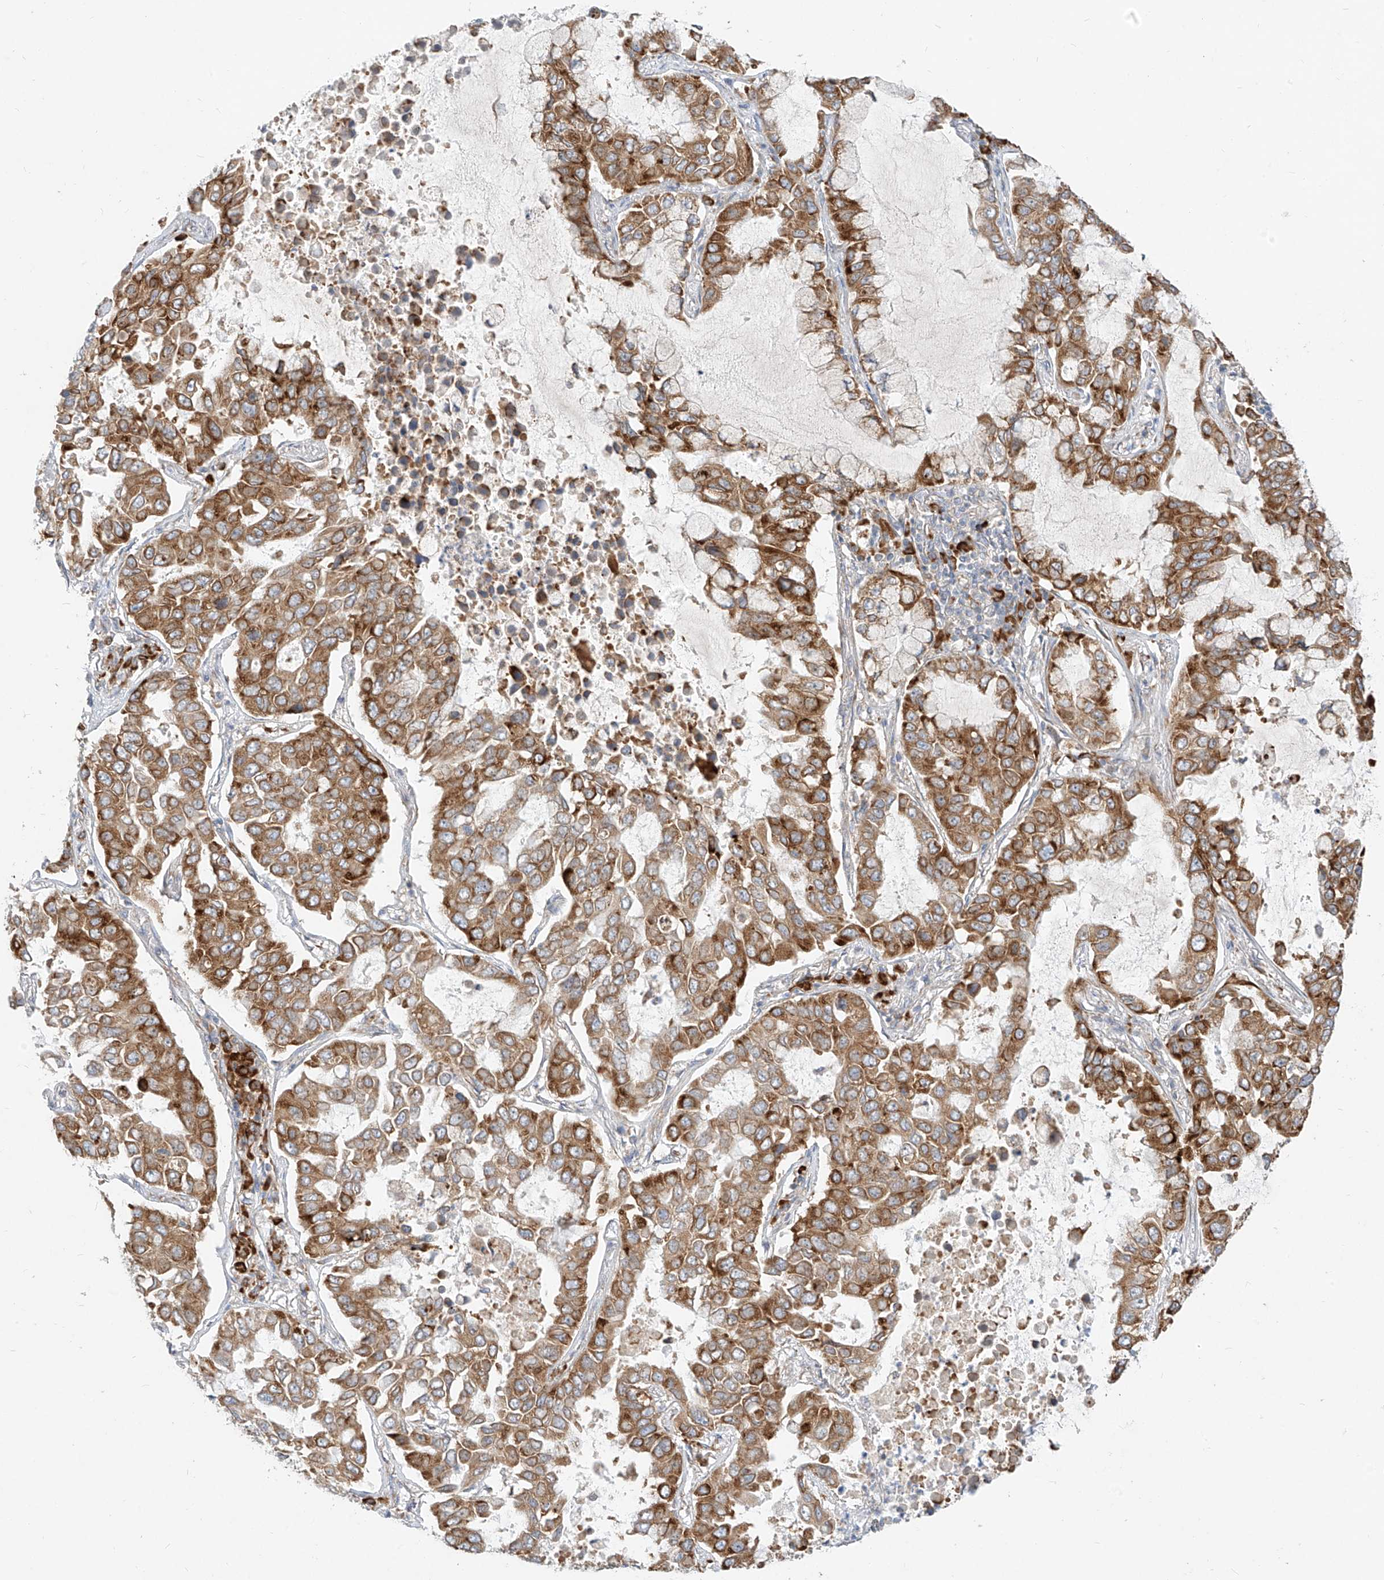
{"staining": {"intensity": "moderate", "quantity": ">75%", "location": "cytoplasmic/membranous"}, "tissue": "lung cancer", "cell_type": "Tumor cells", "image_type": "cancer", "snomed": [{"axis": "morphology", "description": "Adenocarcinoma, NOS"}, {"axis": "topography", "description": "Lung"}], "caption": "Immunohistochemical staining of lung cancer (adenocarcinoma) demonstrates medium levels of moderate cytoplasmic/membranous positivity in about >75% of tumor cells.", "gene": "STT3A", "patient": {"sex": "male", "age": 64}}